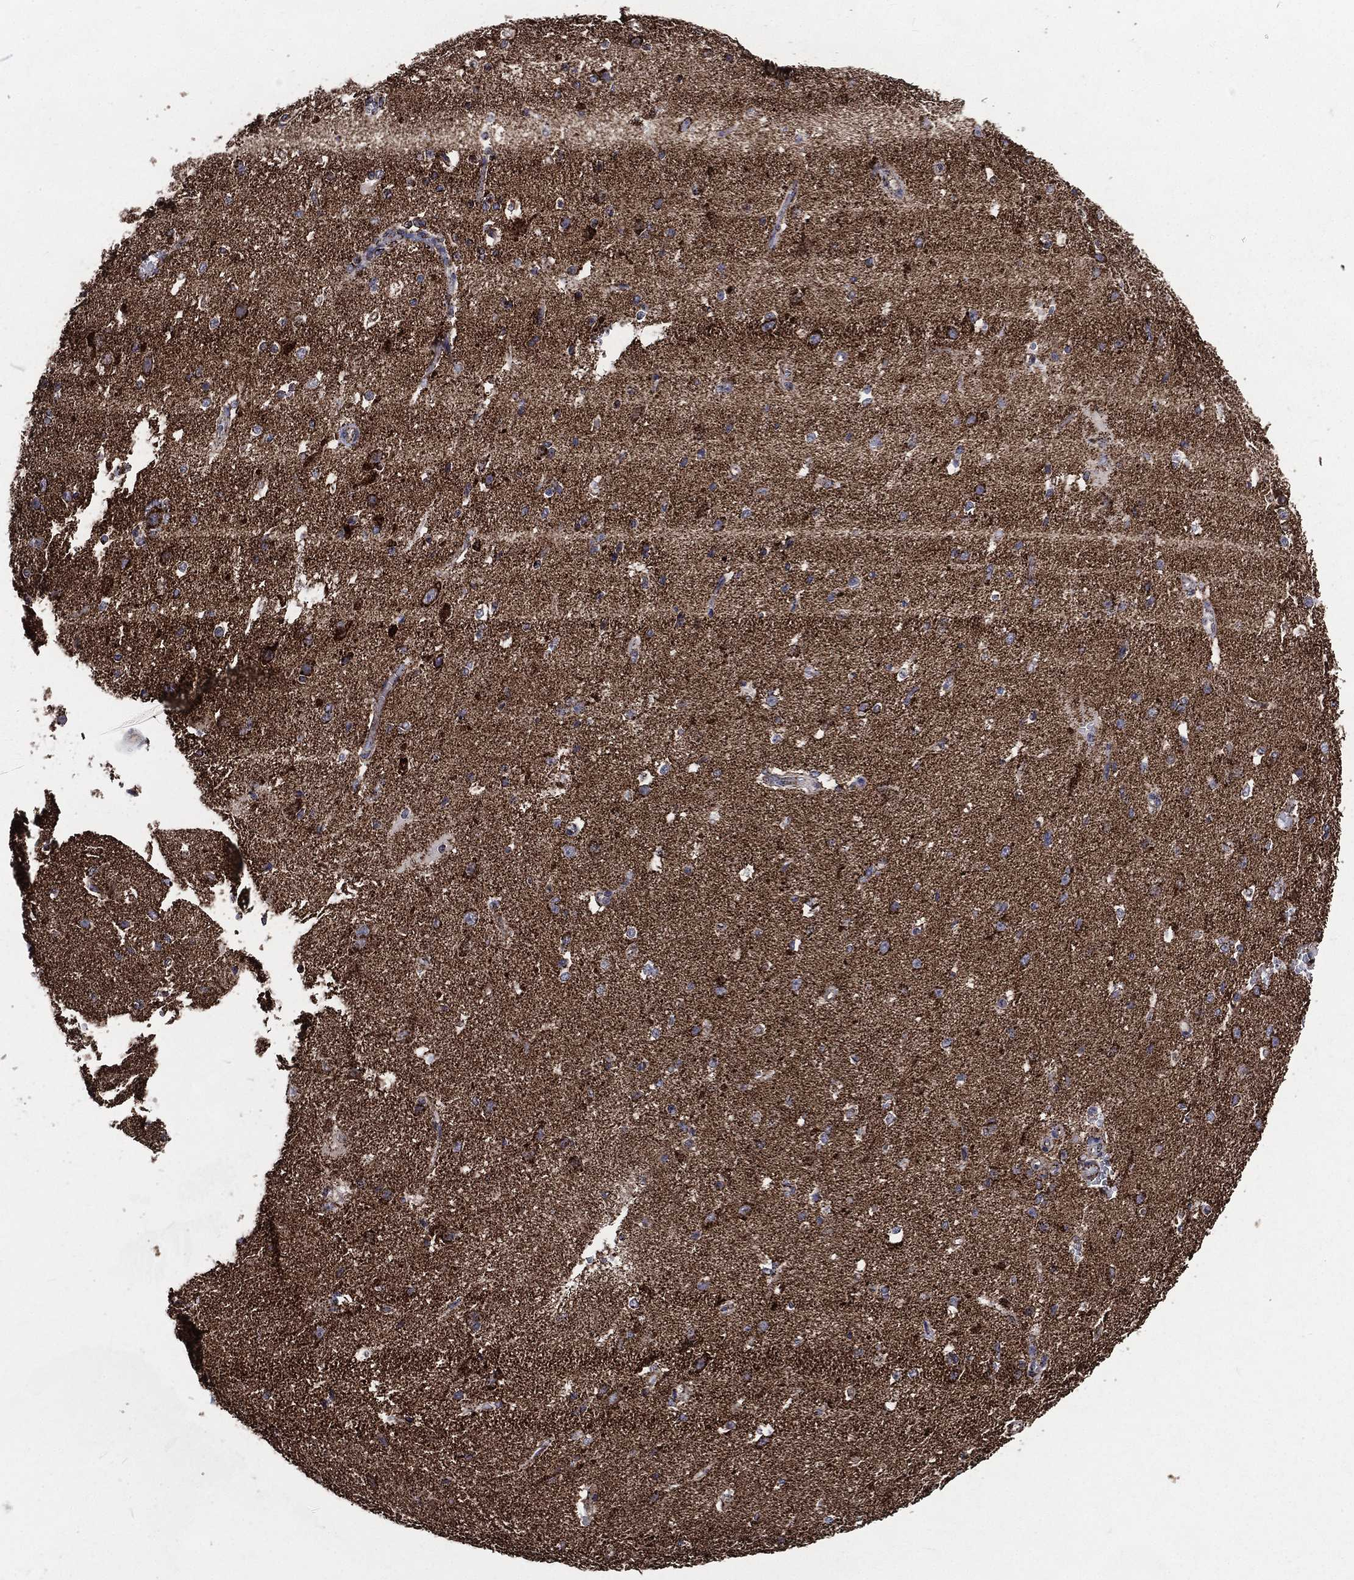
{"staining": {"intensity": "strong", "quantity": "25%-75%", "location": "cytoplasmic/membranous"}, "tissue": "cerebral cortex", "cell_type": "Glial cells", "image_type": "normal", "snomed": [{"axis": "morphology", "description": "Normal tissue, NOS"}, {"axis": "morphology", "description": "Inflammation, NOS"}, {"axis": "topography", "description": "Cerebral cortex"}], "caption": "This is a histology image of IHC staining of normal cerebral cortex, which shows strong expression in the cytoplasmic/membranous of glial cells.", "gene": "GOT2", "patient": {"sex": "male", "age": 6}}